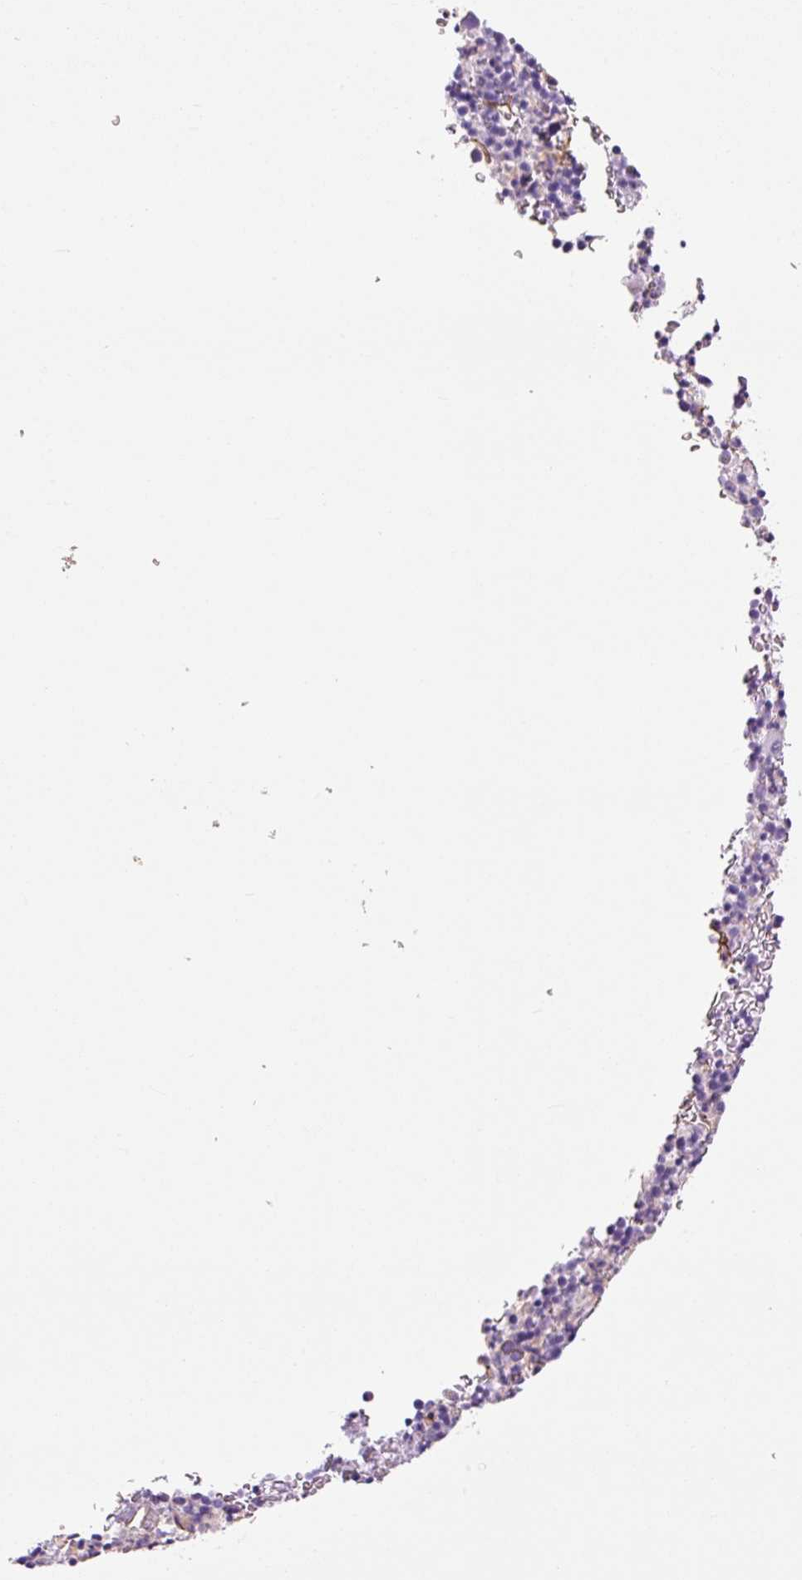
{"staining": {"intensity": "negative", "quantity": "none", "location": "none"}, "tissue": "bone marrow", "cell_type": "Hematopoietic cells", "image_type": "normal", "snomed": [{"axis": "morphology", "description": "Normal tissue, NOS"}, {"axis": "topography", "description": "Bone marrow"}], "caption": "This is a photomicrograph of immunohistochemistry staining of normal bone marrow, which shows no positivity in hematopoietic cells.", "gene": "CAV1", "patient": {"sex": "male", "age": 61}}